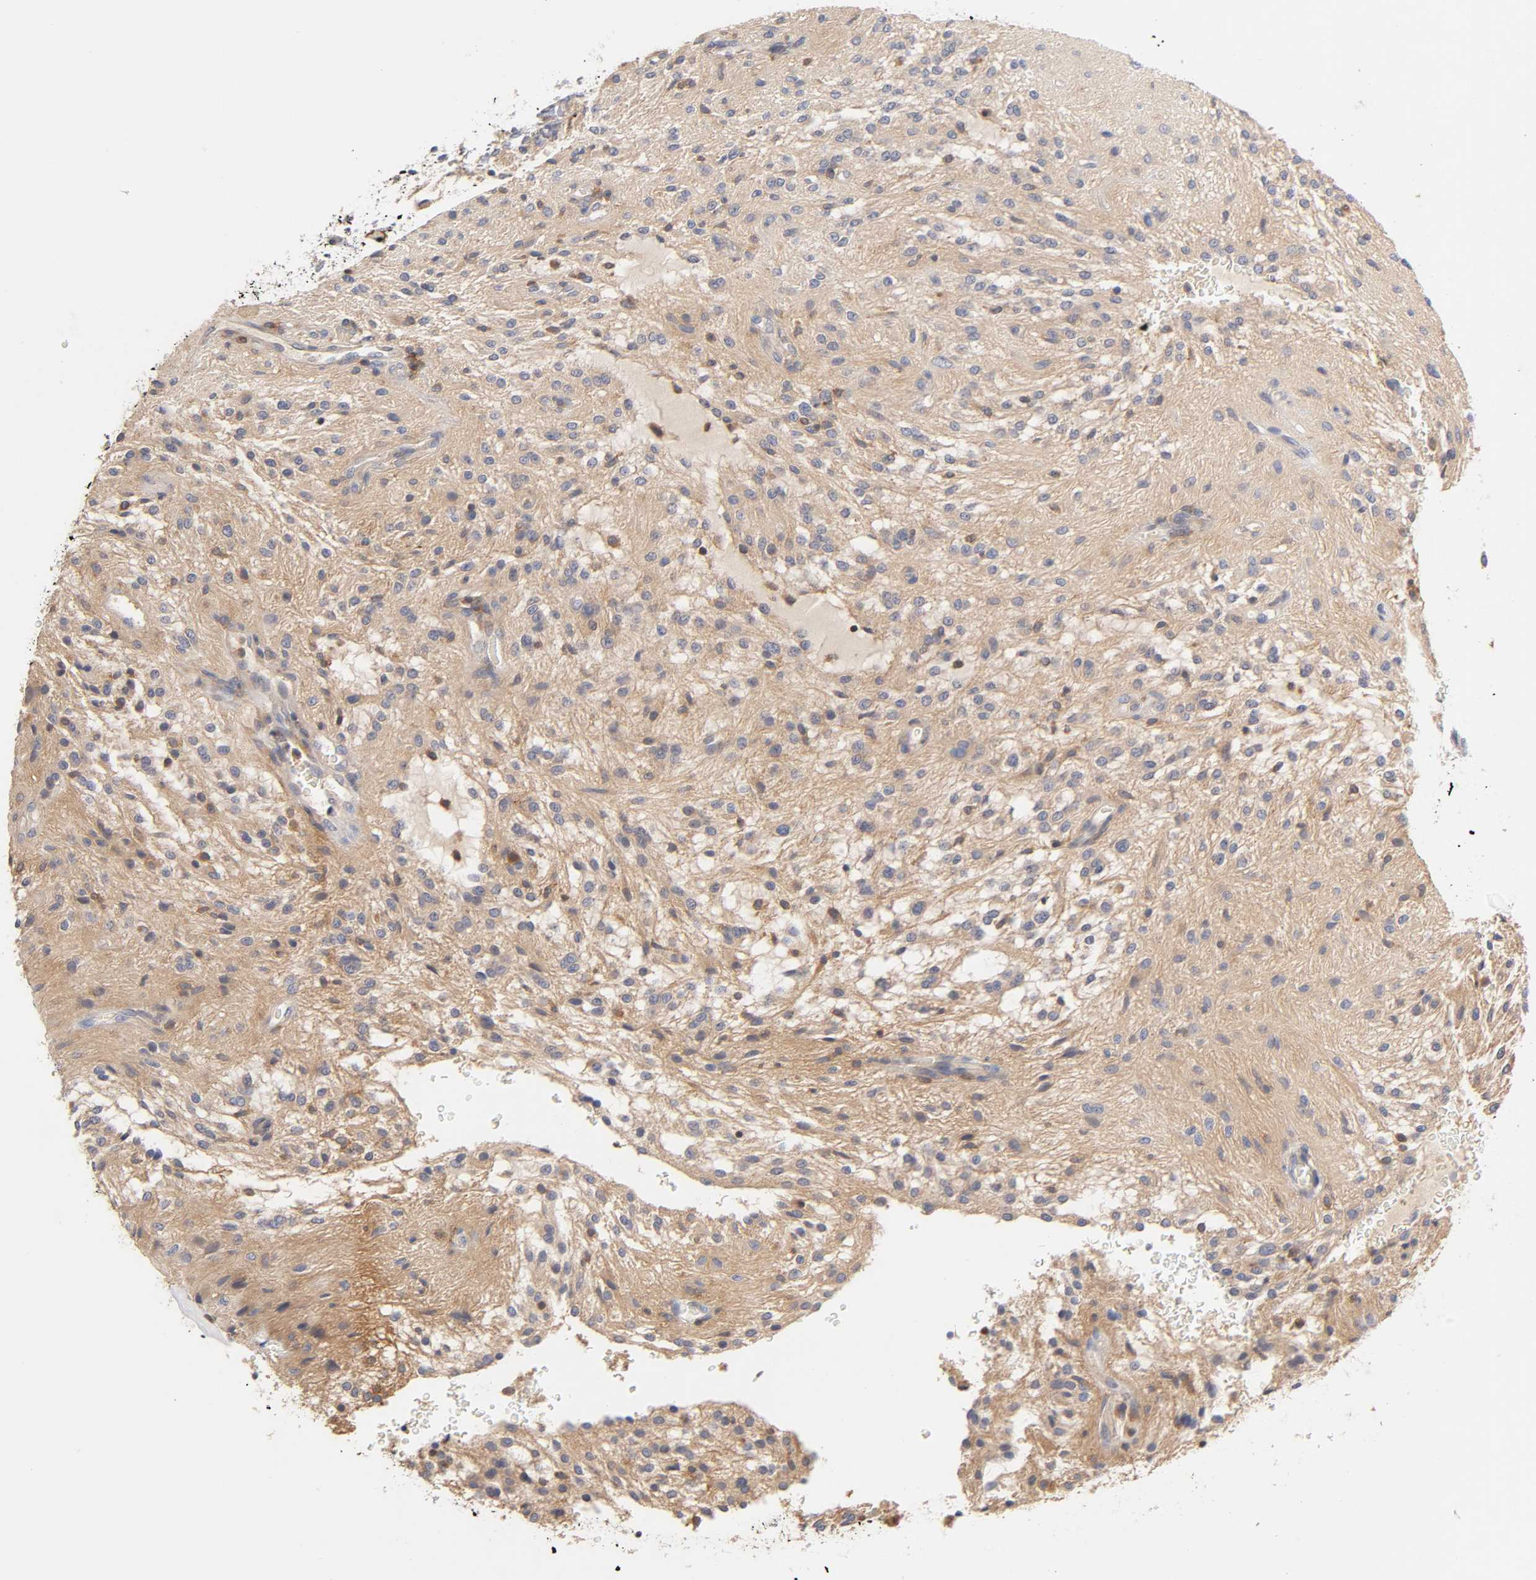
{"staining": {"intensity": "weak", "quantity": ">75%", "location": "cytoplasmic/membranous"}, "tissue": "glioma", "cell_type": "Tumor cells", "image_type": "cancer", "snomed": [{"axis": "morphology", "description": "Glioma, malignant, NOS"}, {"axis": "topography", "description": "Cerebellum"}], "caption": "Weak cytoplasmic/membranous positivity is appreciated in approximately >75% of tumor cells in glioma. (DAB IHC, brown staining for protein, blue staining for nuclei).", "gene": "RHOA", "patient": {"sex": "female", "age": 10}}